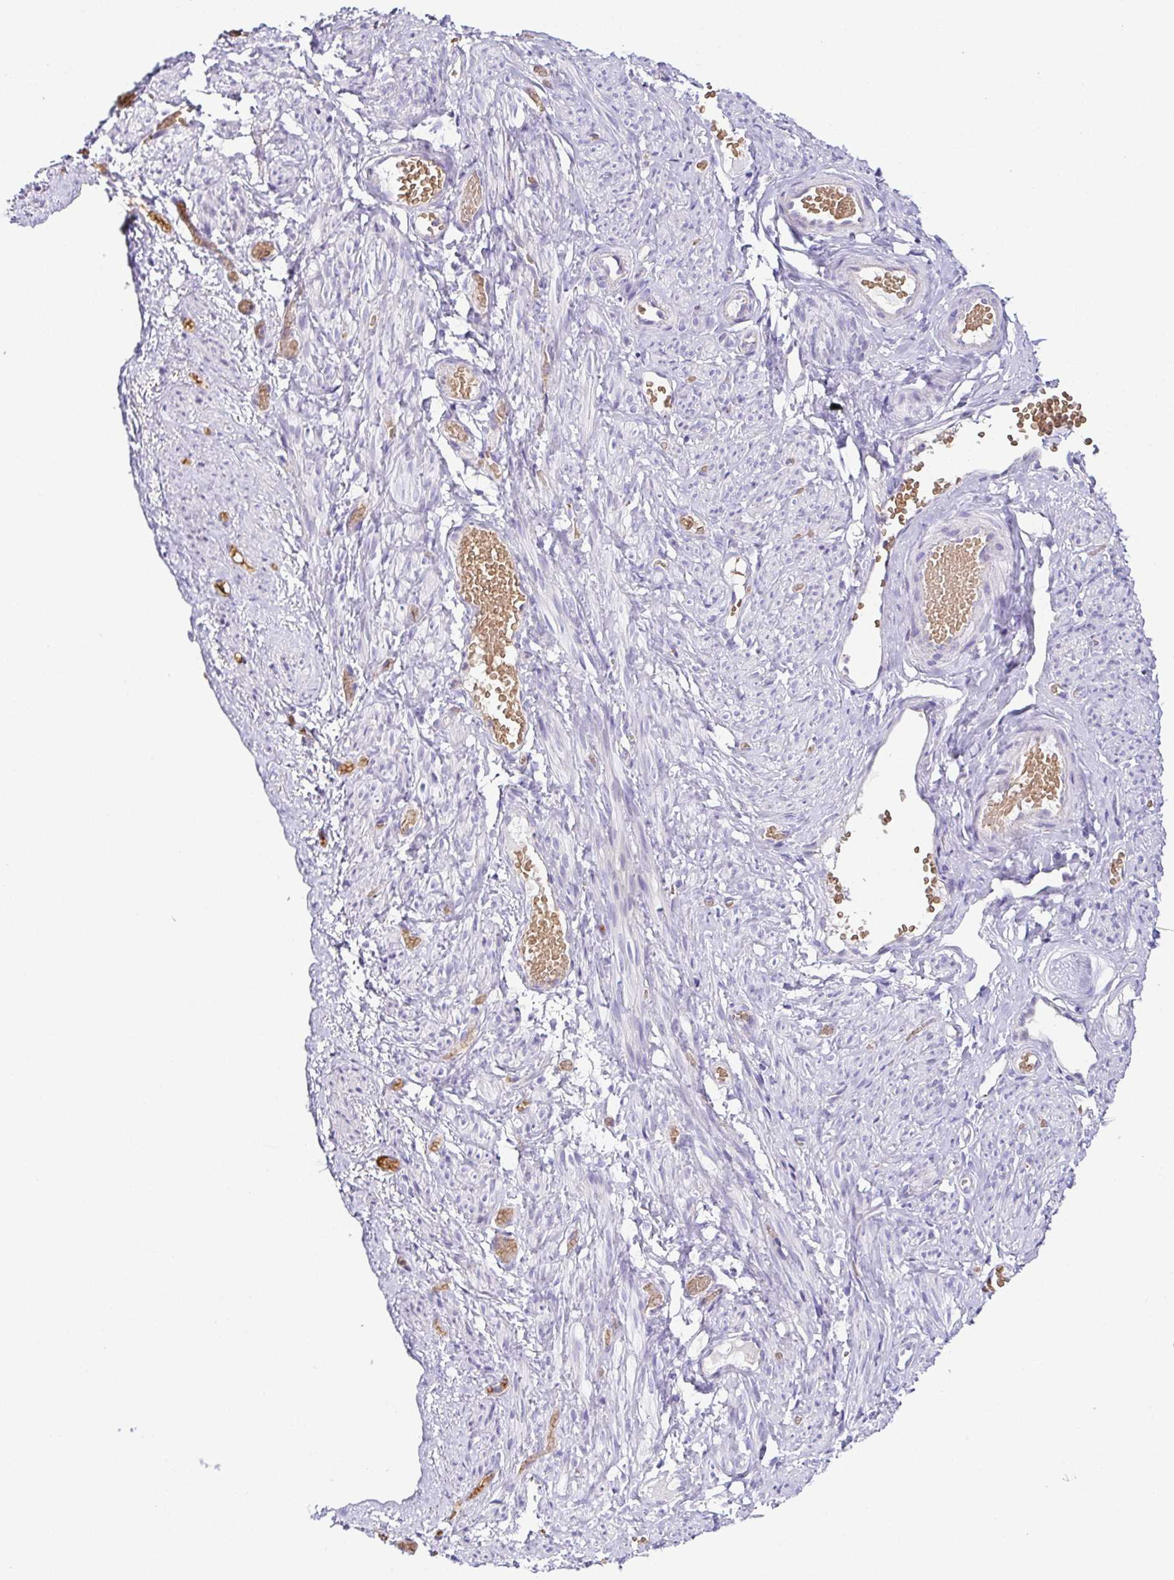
{"staining": {"intensity": "negative", "quantity": "none", "location": "none"}, "tissue": "smooth muscle", "cell_type": "Smooth muscle cells", "image_type": "normal", "snomed": [{"axis": "morphology", "description": "Normal tissue, NOS"}, {"axis": "topography", "description": "Smooth muscle"}], "caption": "Immunohistochemistry of benign human smooth muscle exhibits no positivity in smooth muscle cells. (DAB immunohistochemistry (IHC) with hematoxylin counter stain).", "gene": "FAM162B", "patient": {"sex": "female", "age": 65}}